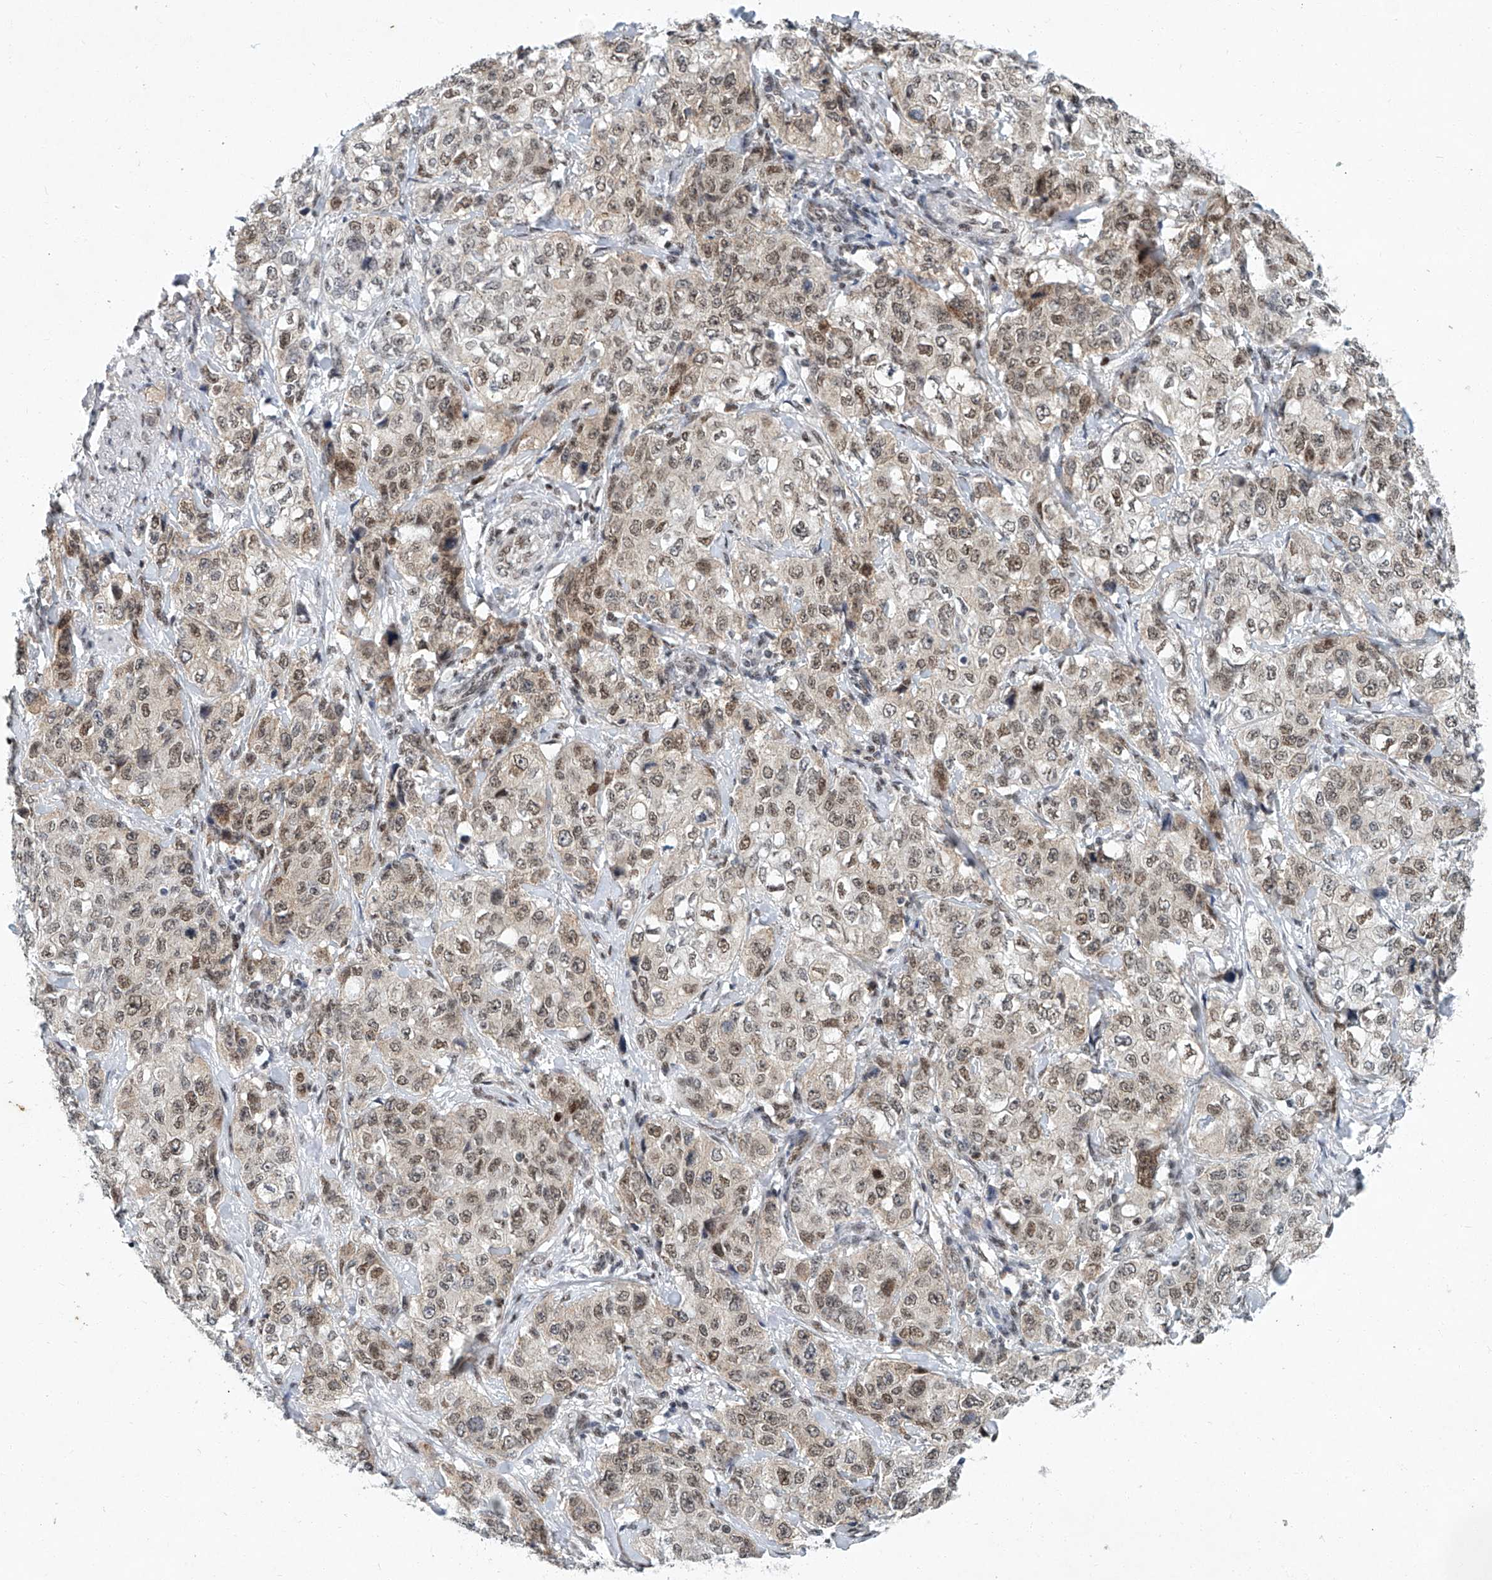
{"staining": {"intensity": "moderate", "quantity": ">75%", "location": "nuclear"}, "tissue": "stomach cancer", "cell_type": "Tumor cells", "image_type": "cancer", "snomed": [{"axis": "morphology", "description": "Adenocarcinoma, NOS"}, {"axis": "topography", "description": "Stomach"}], "caption": "Immunohistochemistry image of neoplastic tissue: stomach cancer (adenocarcinoma) stained using immunohistochemistry (IHC) demonstrates medium levels of moderate protein expression localized specifically in the nuclear of tumor cells, appearing as a nuclear brown color.", "gene": "TFDP1", "patient": {"sex": "male", "age": 48}}